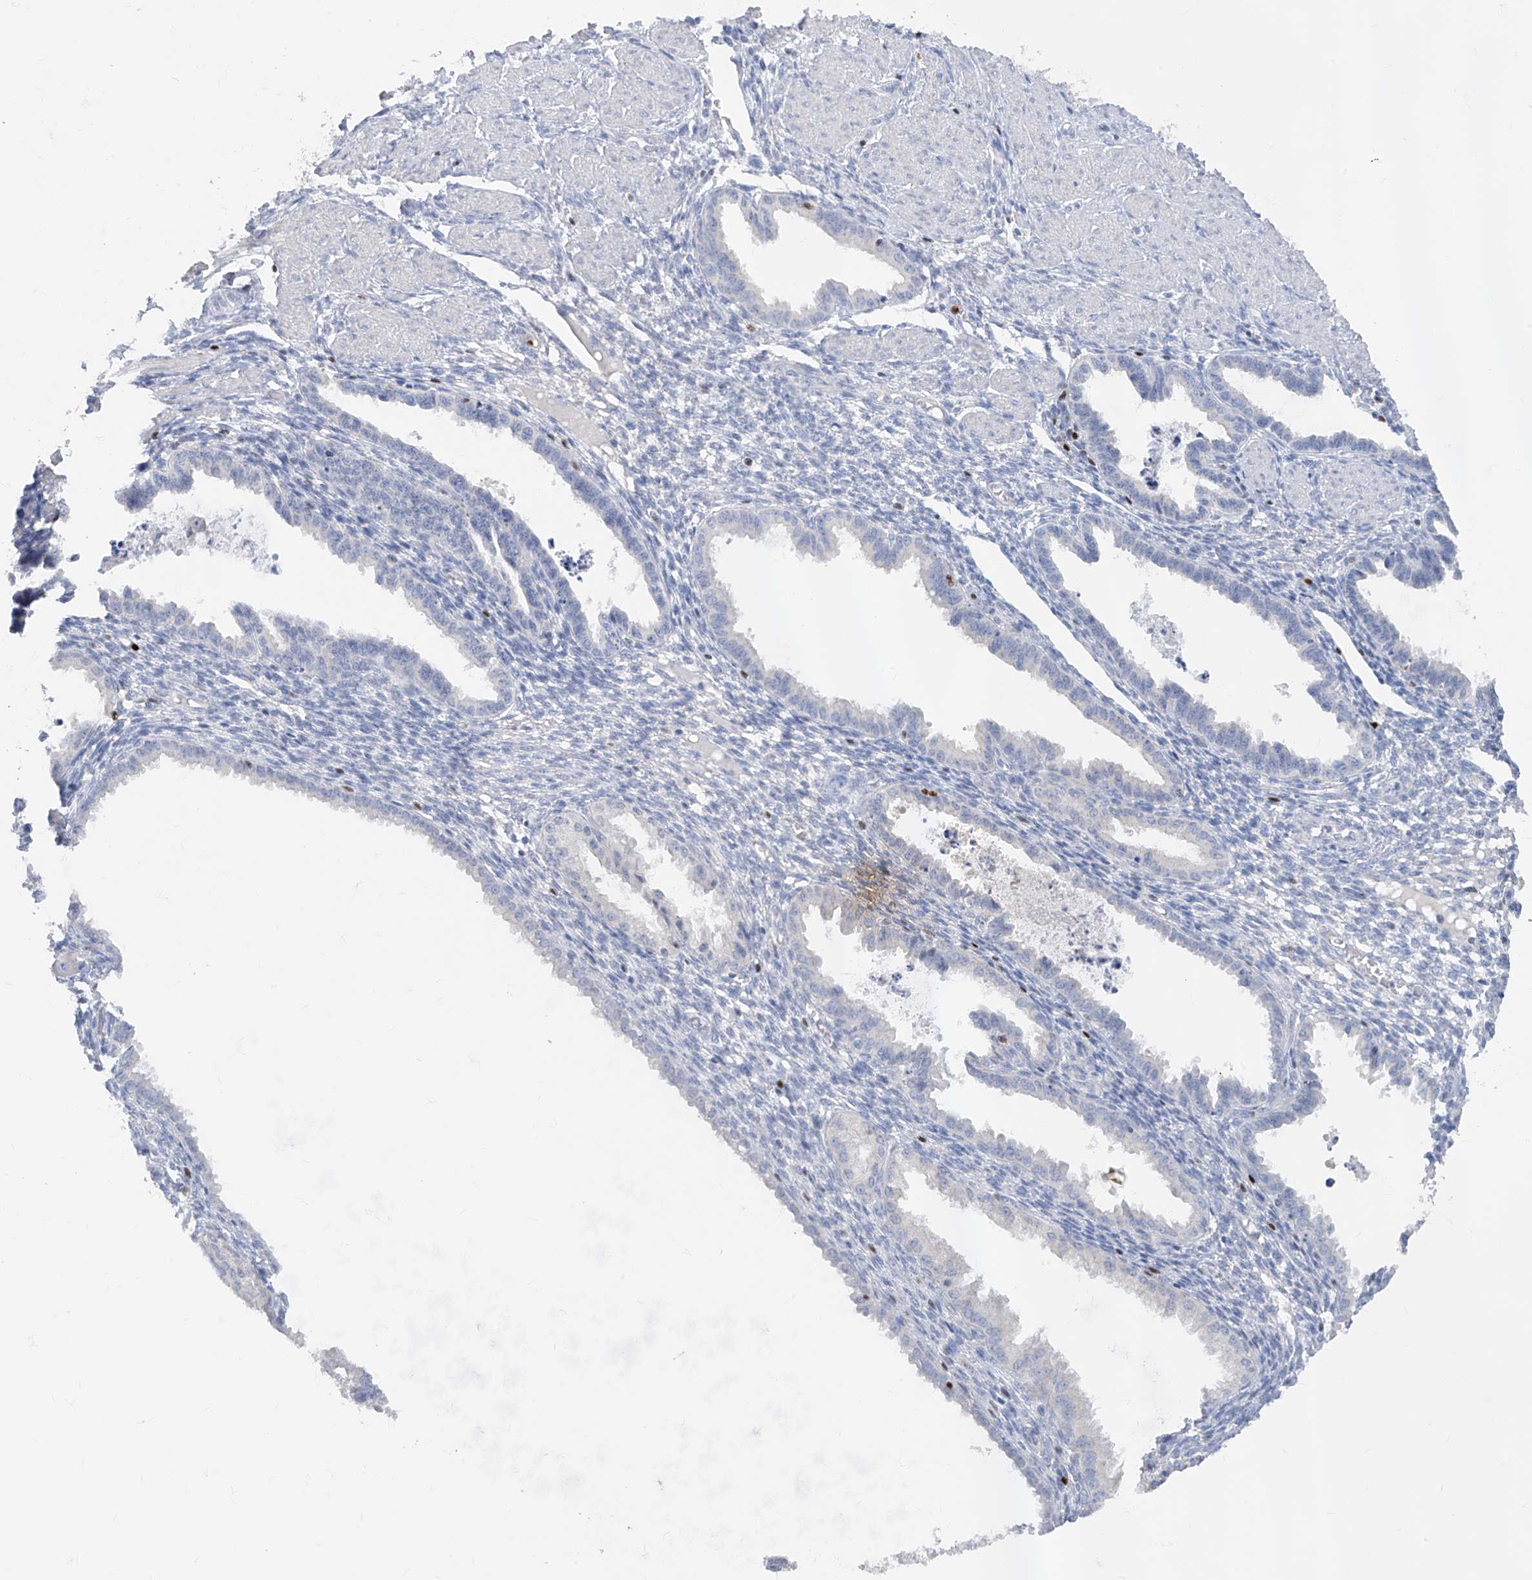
{"staining": {"intensity": "negative", "quantity": "none", "location": "none"}, "tissue": "endometrium", "cell_type": "Cells in endometrial stroma", "image_type": "normal", "snomed": [{"axis": "morphology", "description": "Normal tissue, NOS"}, {"axis": "topography", "description": "Endometrium"}], "caption": "Cells in endometrial stroma show no significant protein staining in benign endometrium. The staining is performed using DAB (3,3'-diaminobenzidine) brown chromogen with nuclei counter-stained in using hematoxylin.", "gene": "TBX21", "patient": {"sex": "female", "age": 33}}